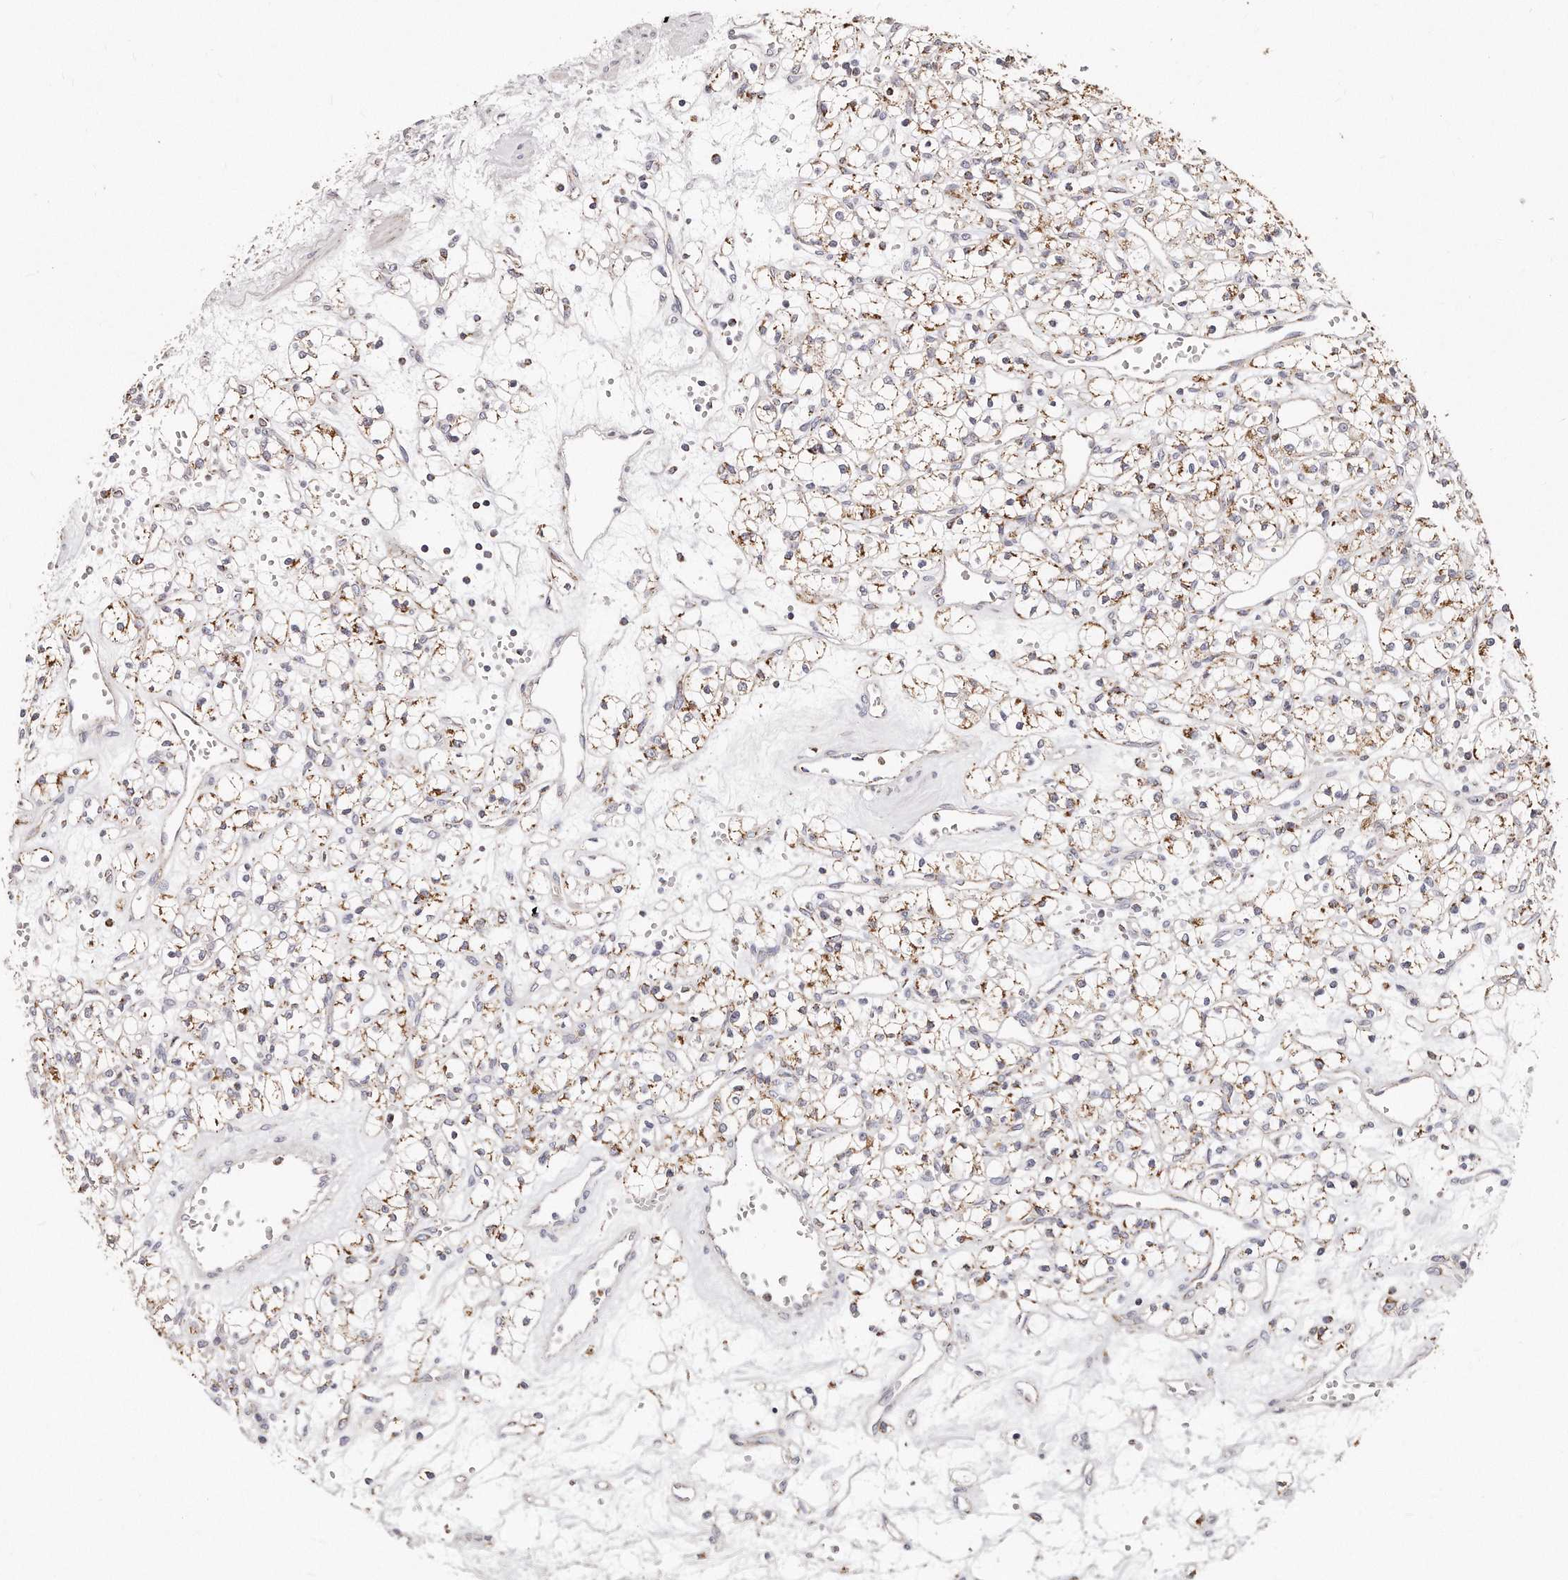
{"staining": {"intensity": "moderate", "quantity": ">75%", "location": "cytoplasmic/membranous"}, "tissue": "renal cancer", "cell_type": "Tumor cells", "image_type": "cancer", "snomed": [{"axis": "morphology", "description": "Adenocarcinoma, NOS"}, {"axis": "topography", "description": "Kidney"}], "caption": "Moderate cytoplasmic/membranous positivity for a protein is present in approximately >75% of tumor cells of renal cancer (adenocarcinoma) using IHC.", "gene": "RTKN", "patient": {"sex": "female", "age": 59}}